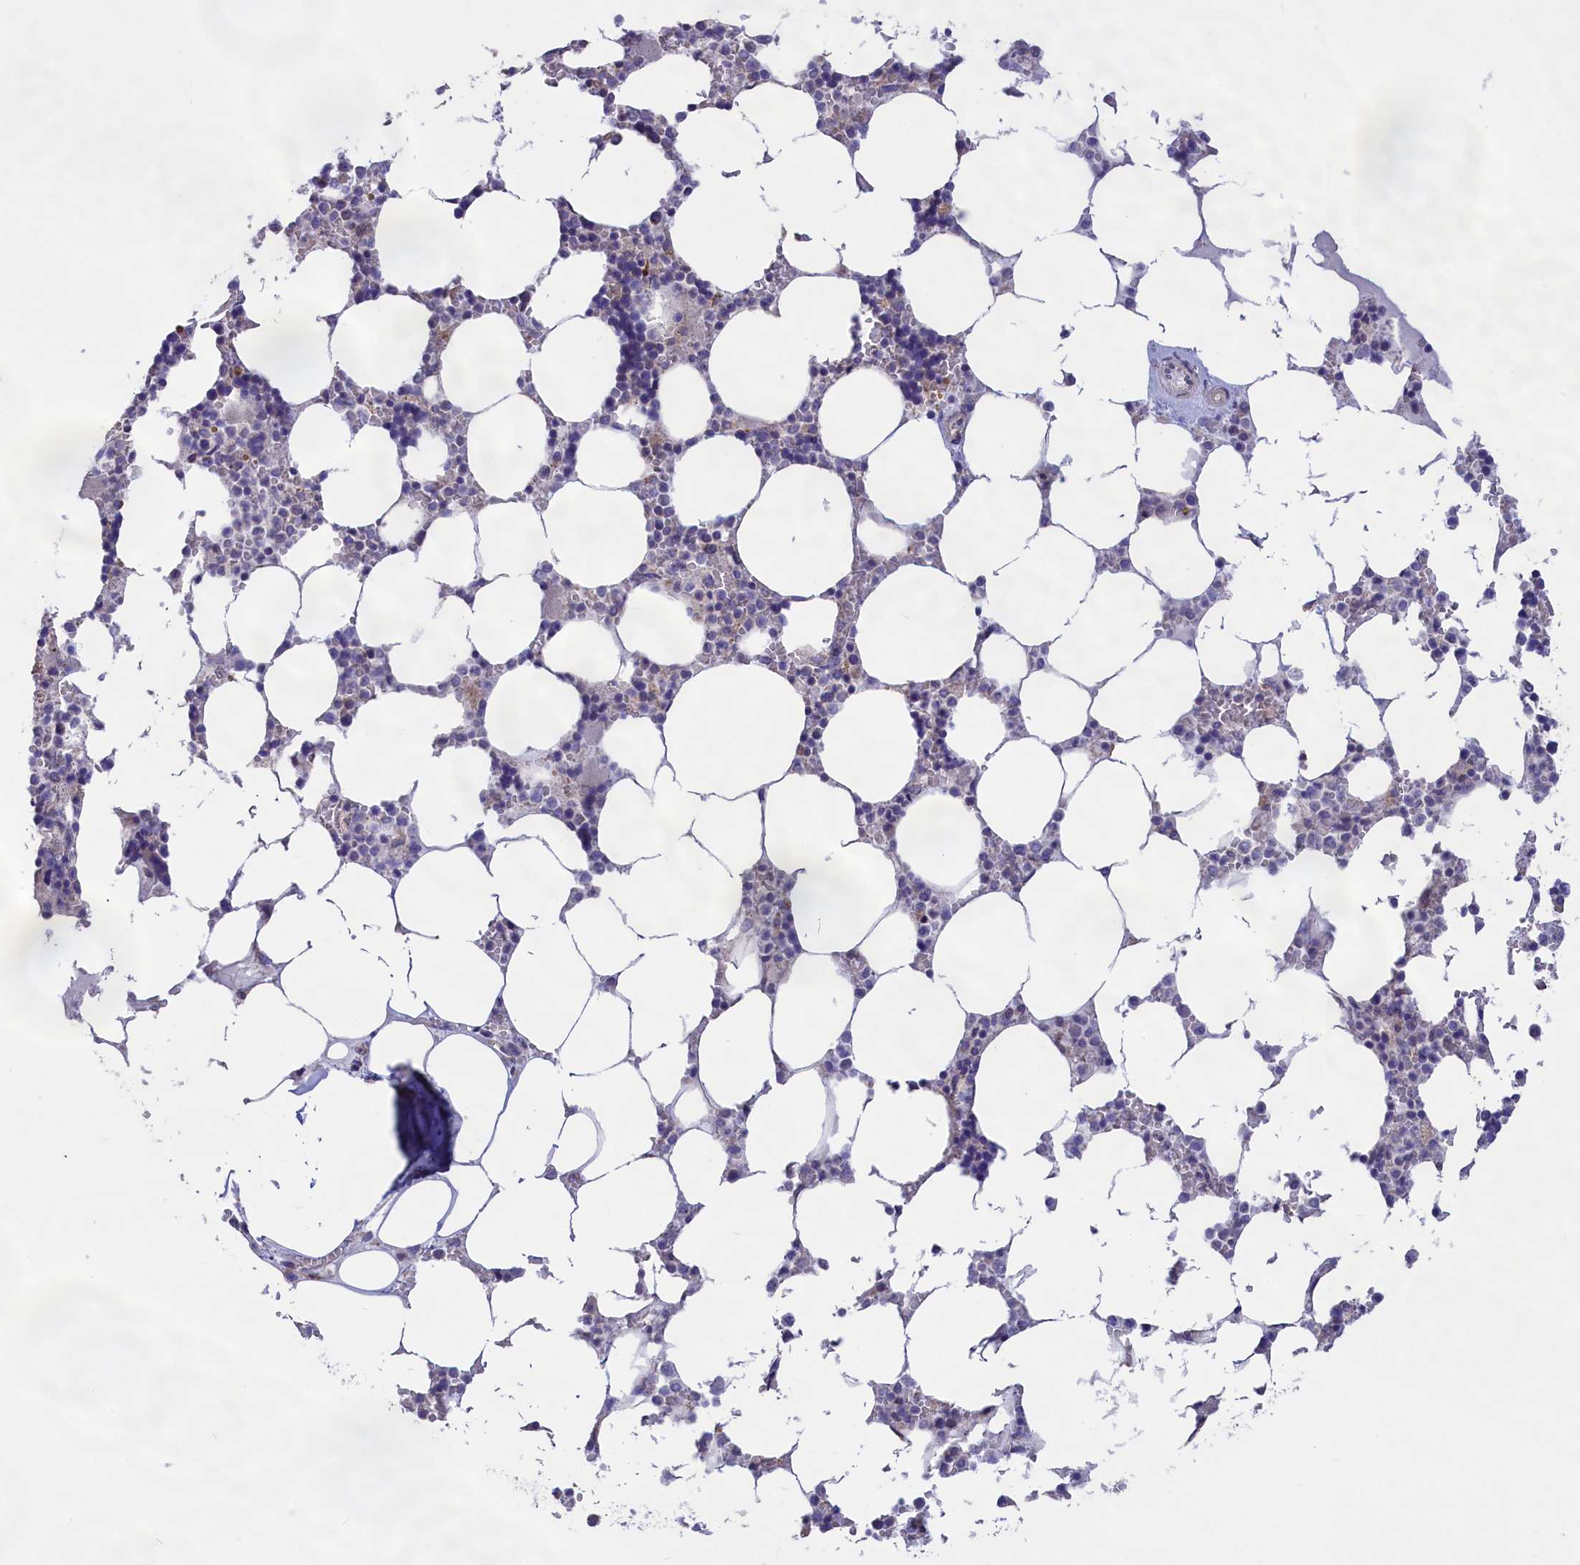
{"staining": {"intensity": "weak", "quantity": "<25%", "location": "cytoplasmic/membranous"}, "tissue": "bone marrow", "cell_type": "Hematopoietic cells", "image_type": "normal", "snomed": [{"axis": "morphology", "description": "Normal tissue, NOS"}, {"axis": "topography", "description": "Bone marrow"}], "caption": "This photomicrograph is of unremarkable bone marrow stained with IHC to label a protein in brown with the nuclei are counter-stained blue. There is no expression in hematopoietic cells. (DAB immunohistochemistry (IHC) with hematoxylin counter stain).", "gene": "CYP2U1", "patient": {"sex": "male", "age": 64}}